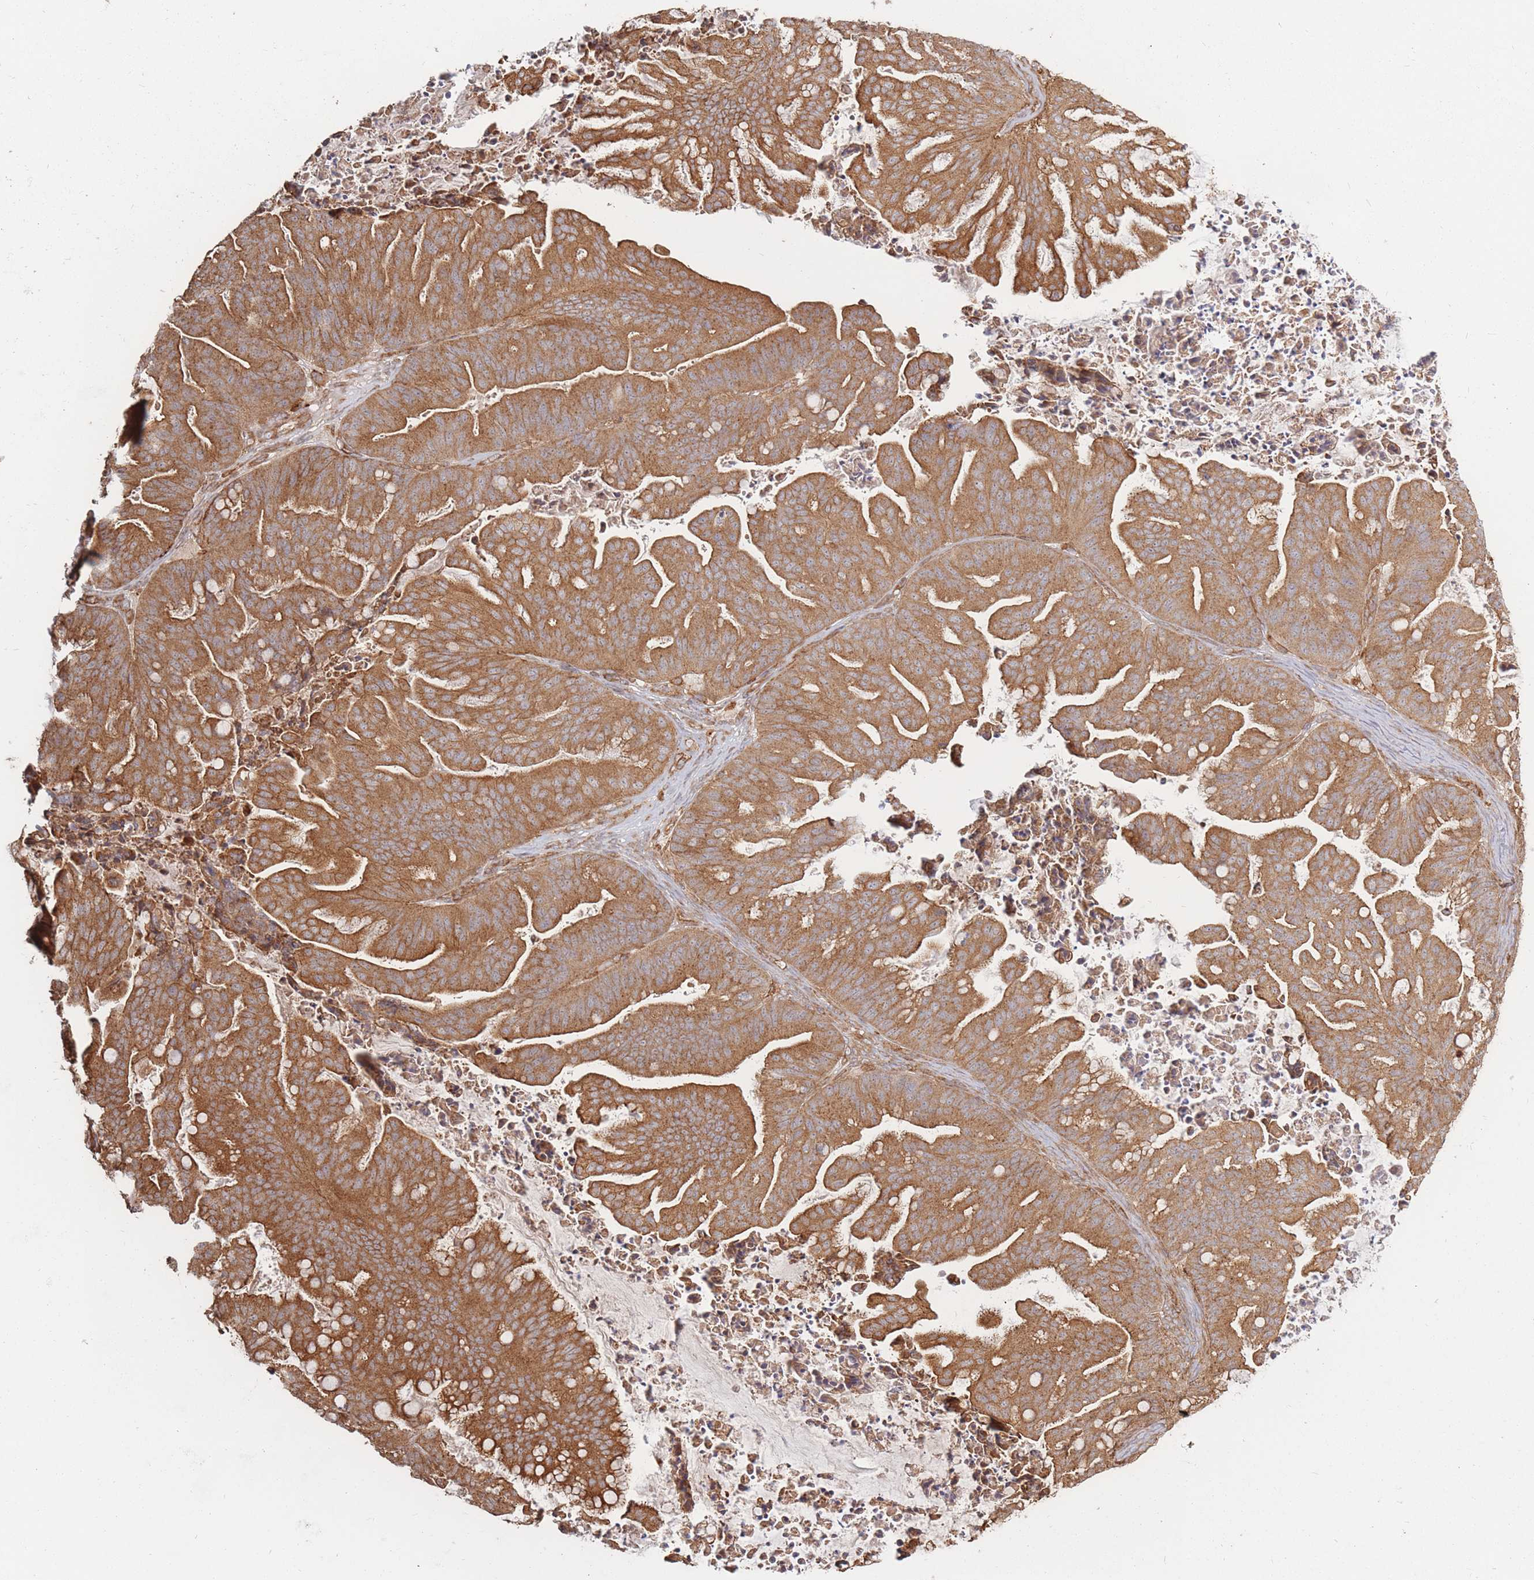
{"staining": {"intensity": "strong", "quantity": ">75%", "location": "cytoplasmic/membranous"}, "tissue": "ovarian cancer", "cell_type": "Tumor cells", "image_type": "cancer", "snomed": [{"axis": "morphology", "description": "Cystadenocarcinoma, mucinous, NOS"}, {"axis": "topography", "description": "Ovary"}], "caption": "A histopathology image showing strong cytoplasmic/membranous expression in about >75% of tumor cells in mucinous cystadenocarcinoma (ovarian), as visualized by brown immunohistochemical staining.", "gene": "RASSF2", "patient": {"sex": "female", "age": 67}}